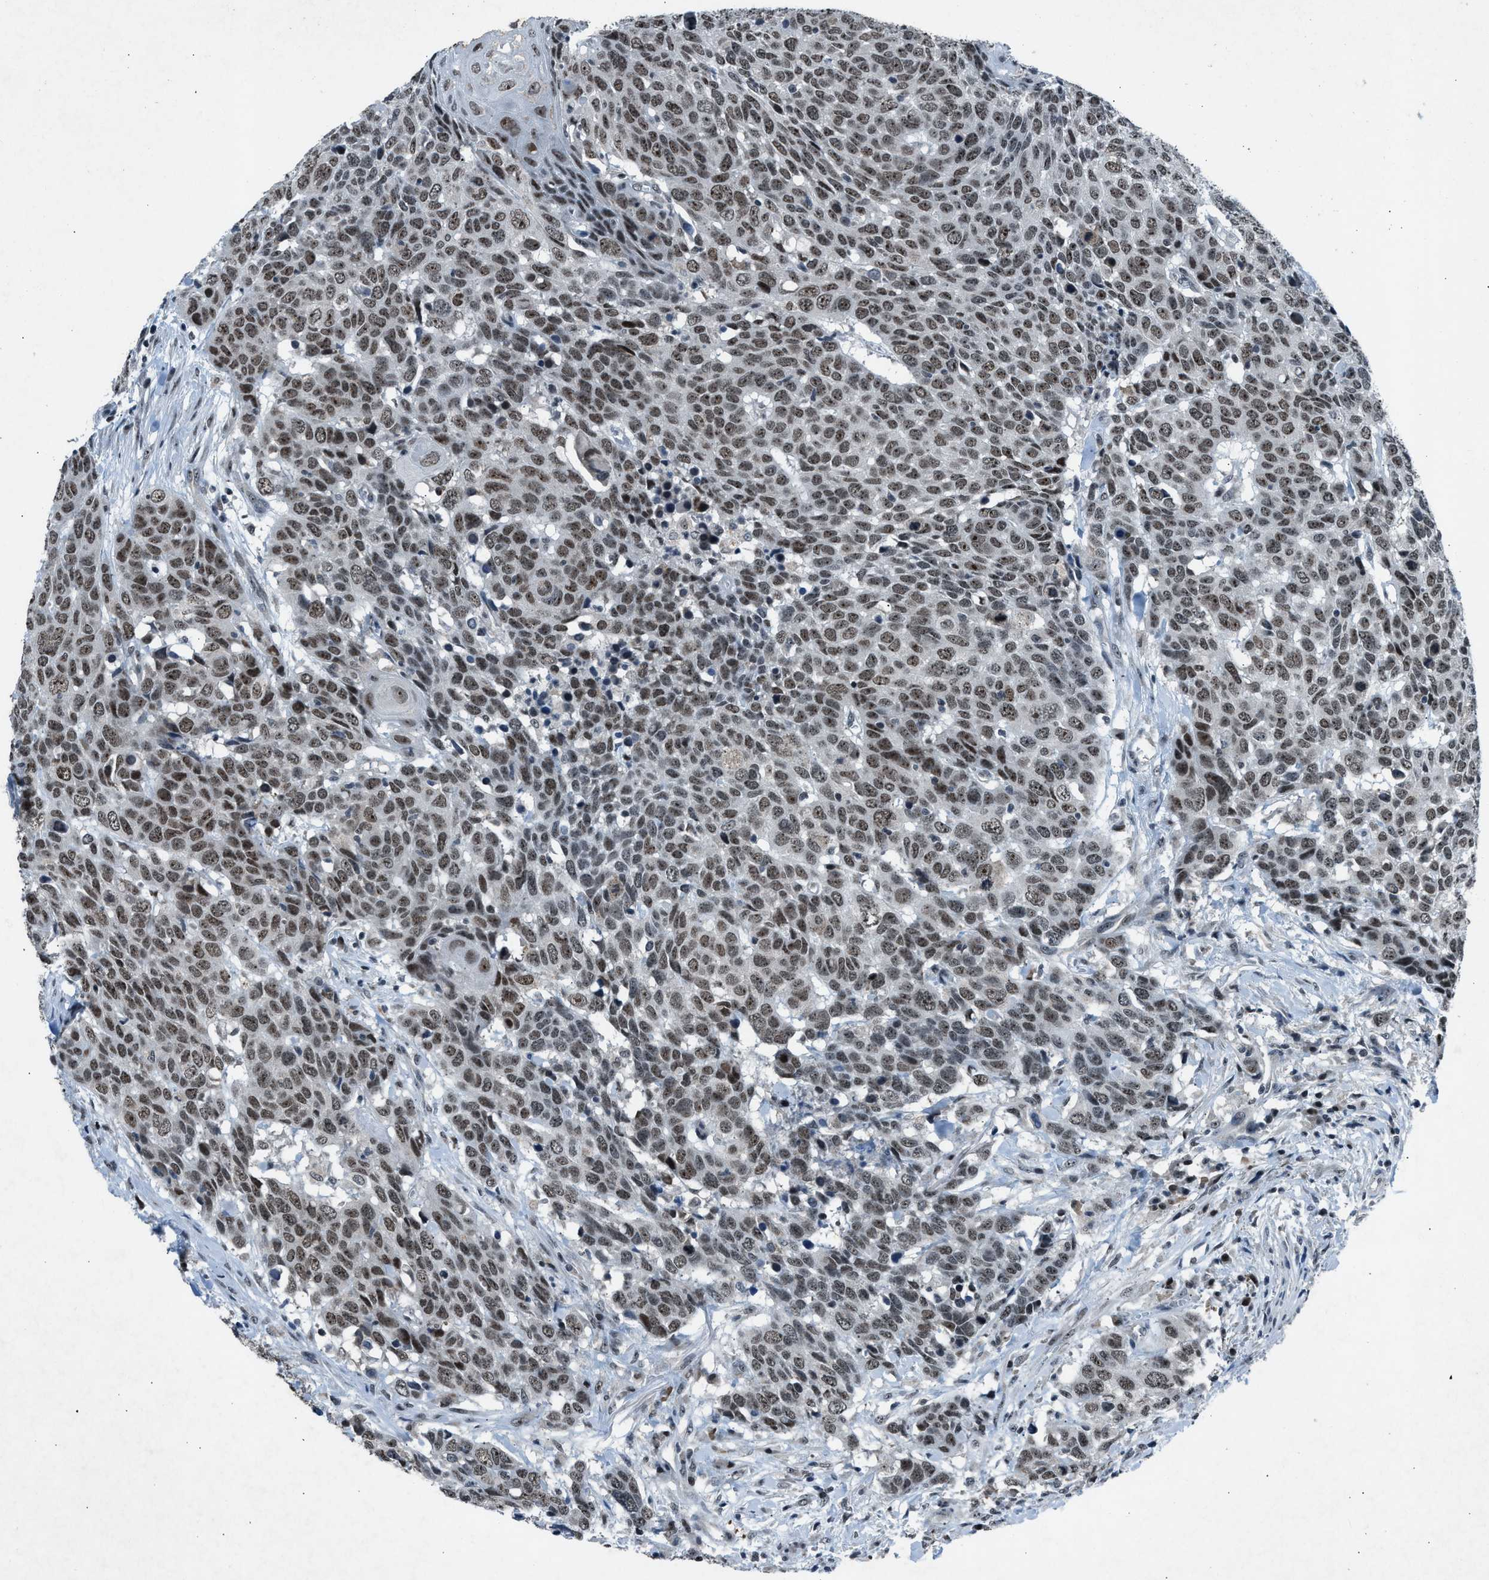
{"staining": {"intensity": "moderate", "quantity": ">75%", "location": "nuclear"}, "tissue": "head and neck cancer", "cell_type": "Tumor cells", "image_type": "cancer", "snomed": [{"axis": "morphology", "description": "Squamous cell carcinoma, NOS"}, {"axis": "topography", "description": "Head-Neck"}], "caption": "Head and neck cancer (squamous cell carcinoma) was stained to show a protein in brown. There is medium levels of moderate nuclear expression in about >75% of tumor cells.", "gene": "ADCY1", "patient": {"sex": "male", "age": 66}}